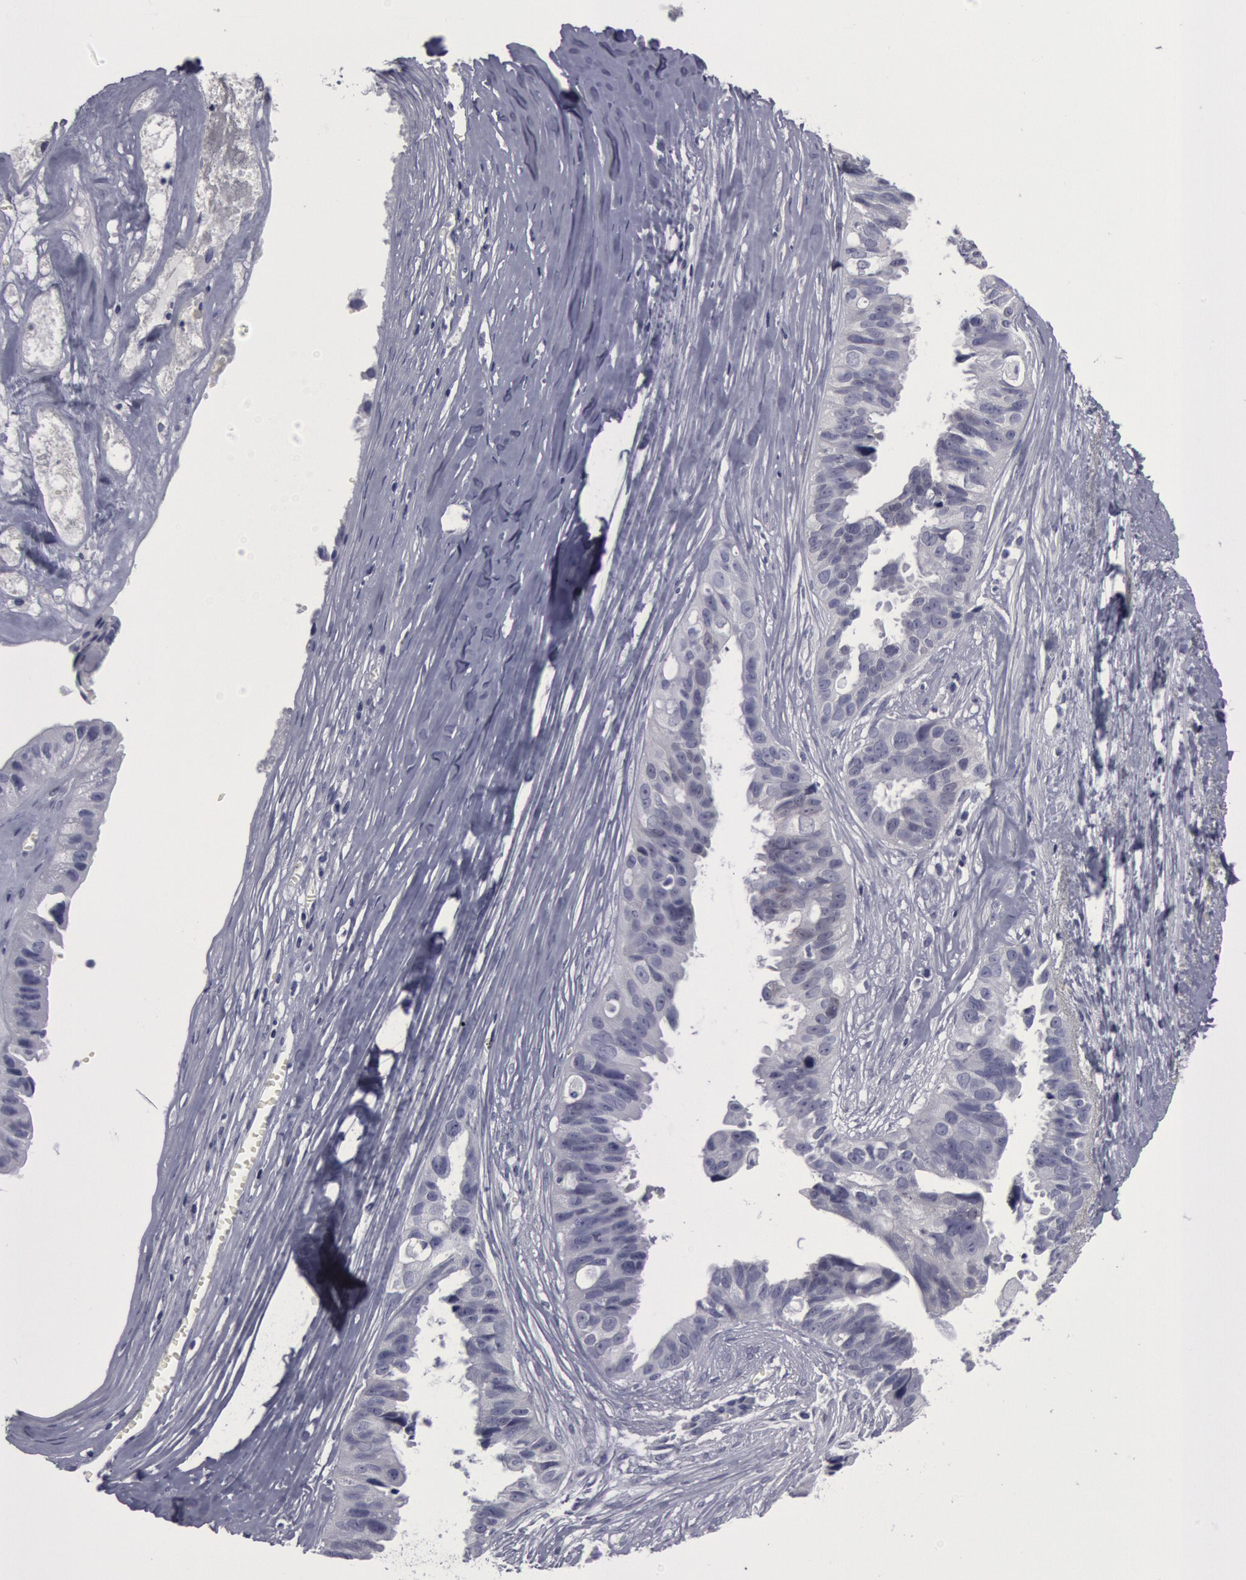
{"staining": {"intensity": "negative", "quantity": "none", "location": "none"}, "tissue": "ovarian cancer", "cell_type": "Tumor cells", "image_type": "cancer", "snomed": [{"axis": "morphology", "description": "Carcinoma, endometroid"}, {"axis": "topography", "description": "Ovary"}], "caption": "Ovarian cancer was stained to show a protein in brown. There is no significant positivity in tumor cells. (Brightfield microscopy of DAB immunohistochemistry (IHC) at high magnification).", "gene": "FHL1", "patient": {"sex": "female", "age": 85}}